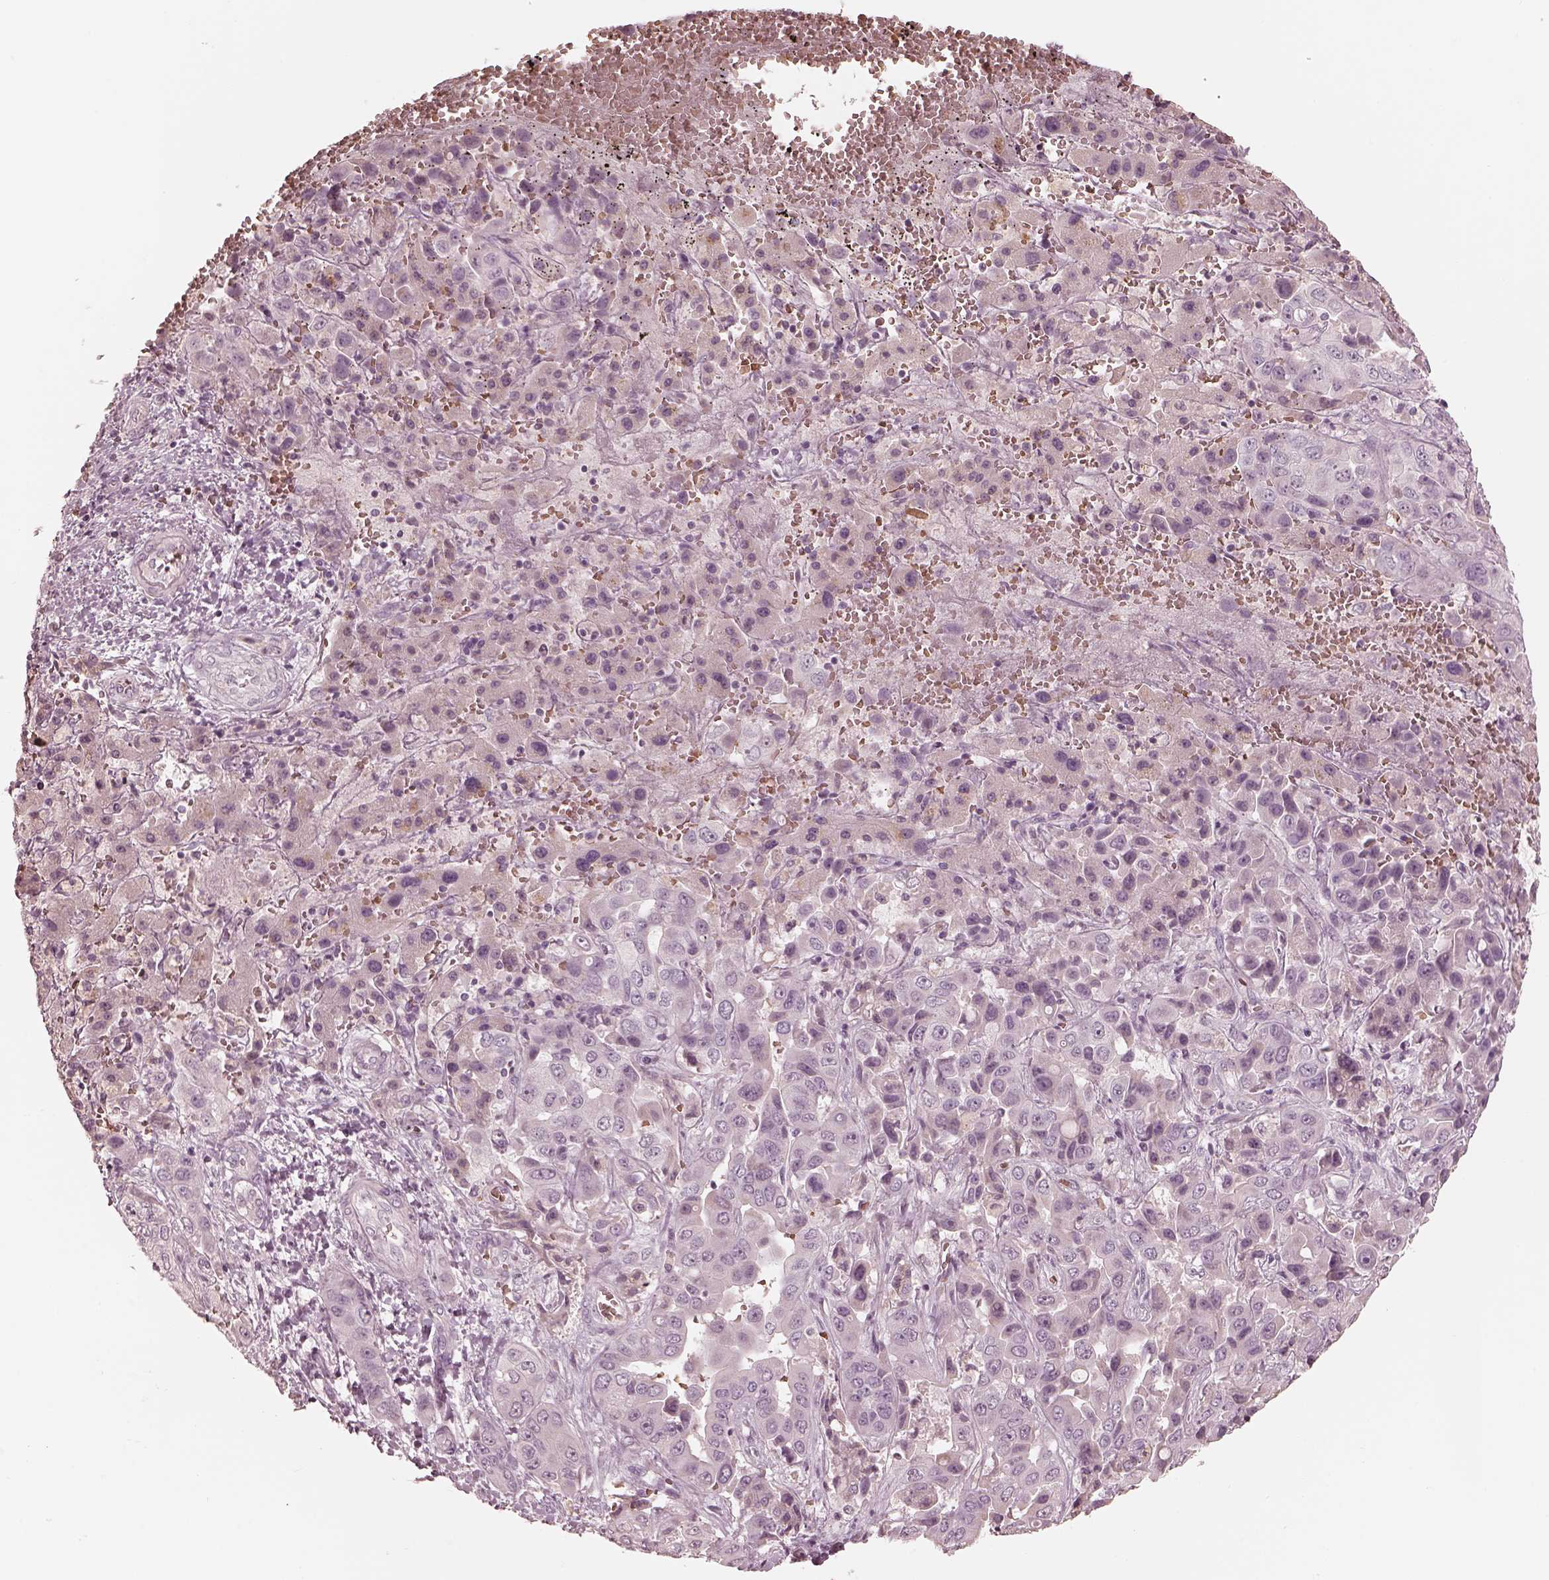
{"staining": {"intensity": "negative", "quantity": "none", "location": "none"}, "tissue": "liver cancer", "cell_type": "Tumor cells", "image_type": "cancer", "snomed": [{"axis": "morphology", "description": "Cholangiocarcinoma"}, {"axis": "topography", "description": "Liver"}], "caption": "DAB (3,3'-diaminobenzidine) immunohistochemical staining of human liver cholangiocarcinoma displays no significant positivity in tumor cells.", "gene": "ANKLE1", "patient": {"sex": "female", "age": 52}}